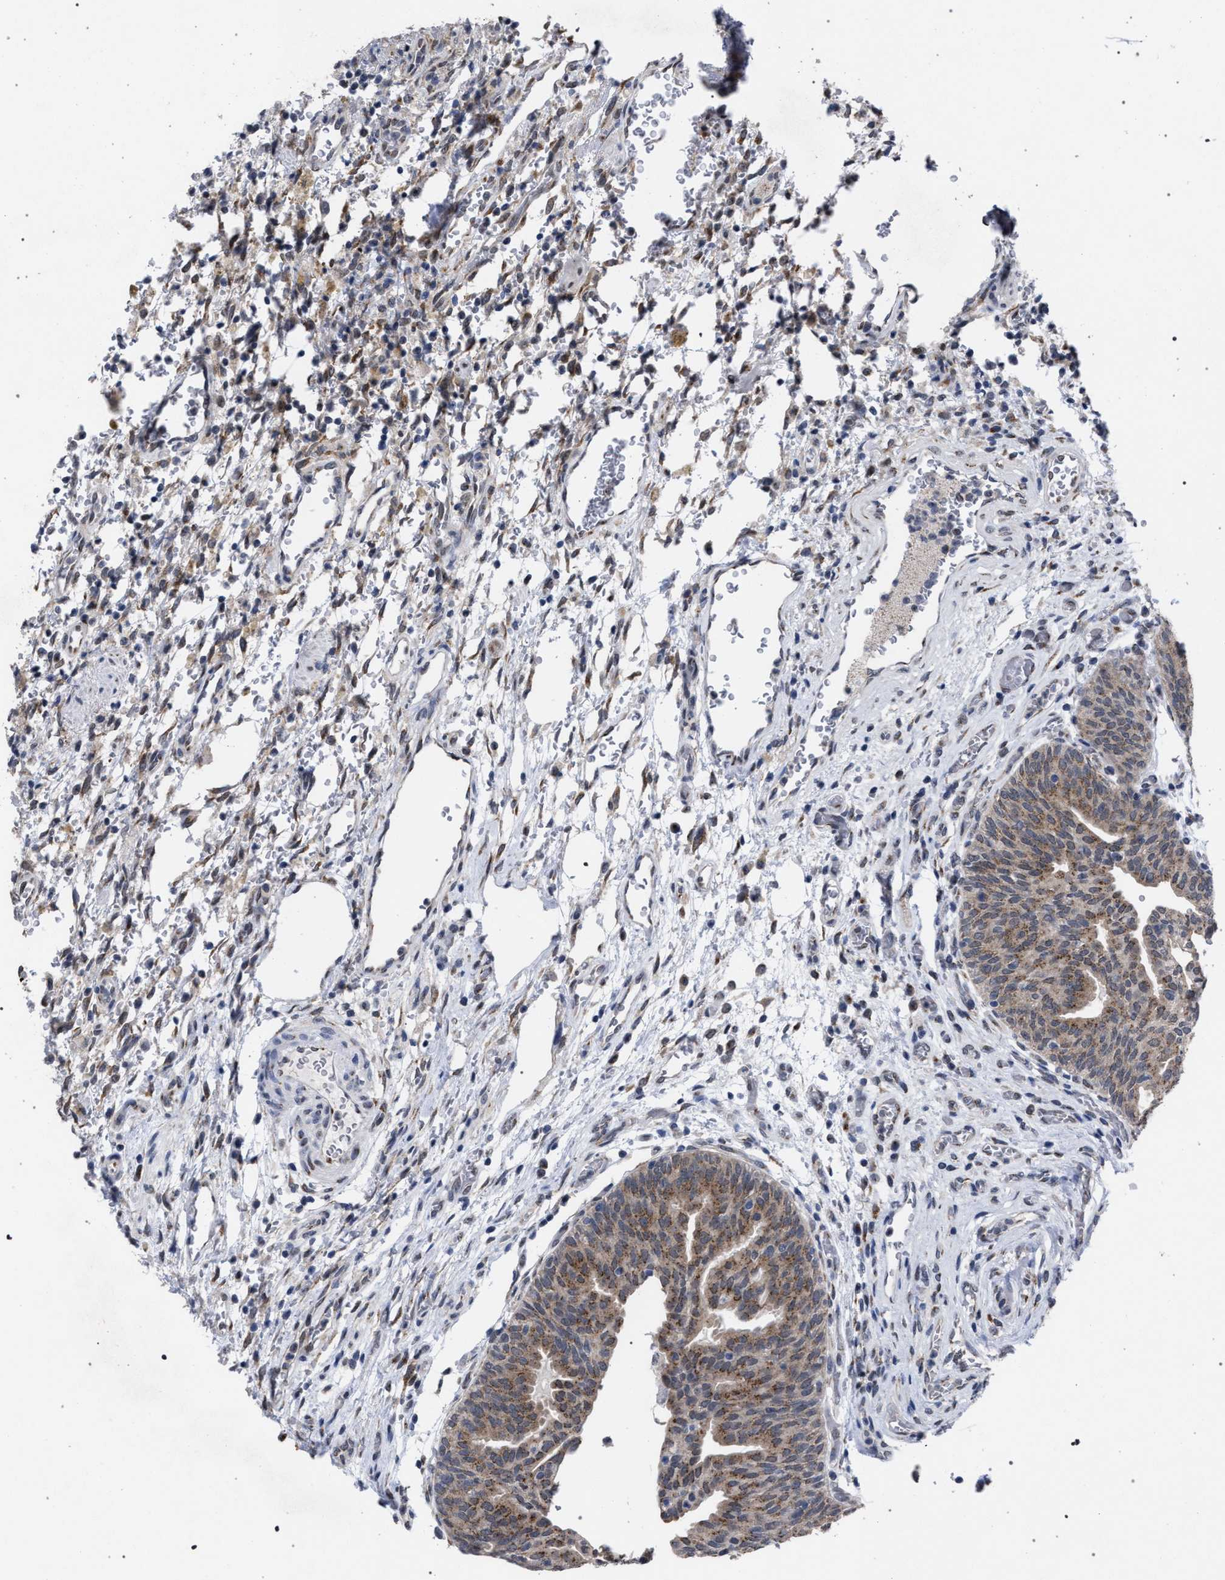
{"staining": {"intensity": "weak", "quantity": ">75%", "location": "cytoplasmic/membranous"}, "tissue": "urothelial cancer", "cell_type": "Tumor cells", "image_type": "cancer", "snomed": [{"axis": "morphology", "description": "Urothelial carcinoma, Low grade"}, {"axis": "morphology", "description": "Urothelial carcinoma, High grade"}, {"axis": "topography", "description": "Urinary bladder"}], "caption": "This image displays immunohistochemistry staining of high-grade urothelial carcinoma, with low weak cytoplasmic/membranous staining in about >75% of tumor cells.", "gene": "GOLGA2", "patient": {"sex": "male", "age": 35}}